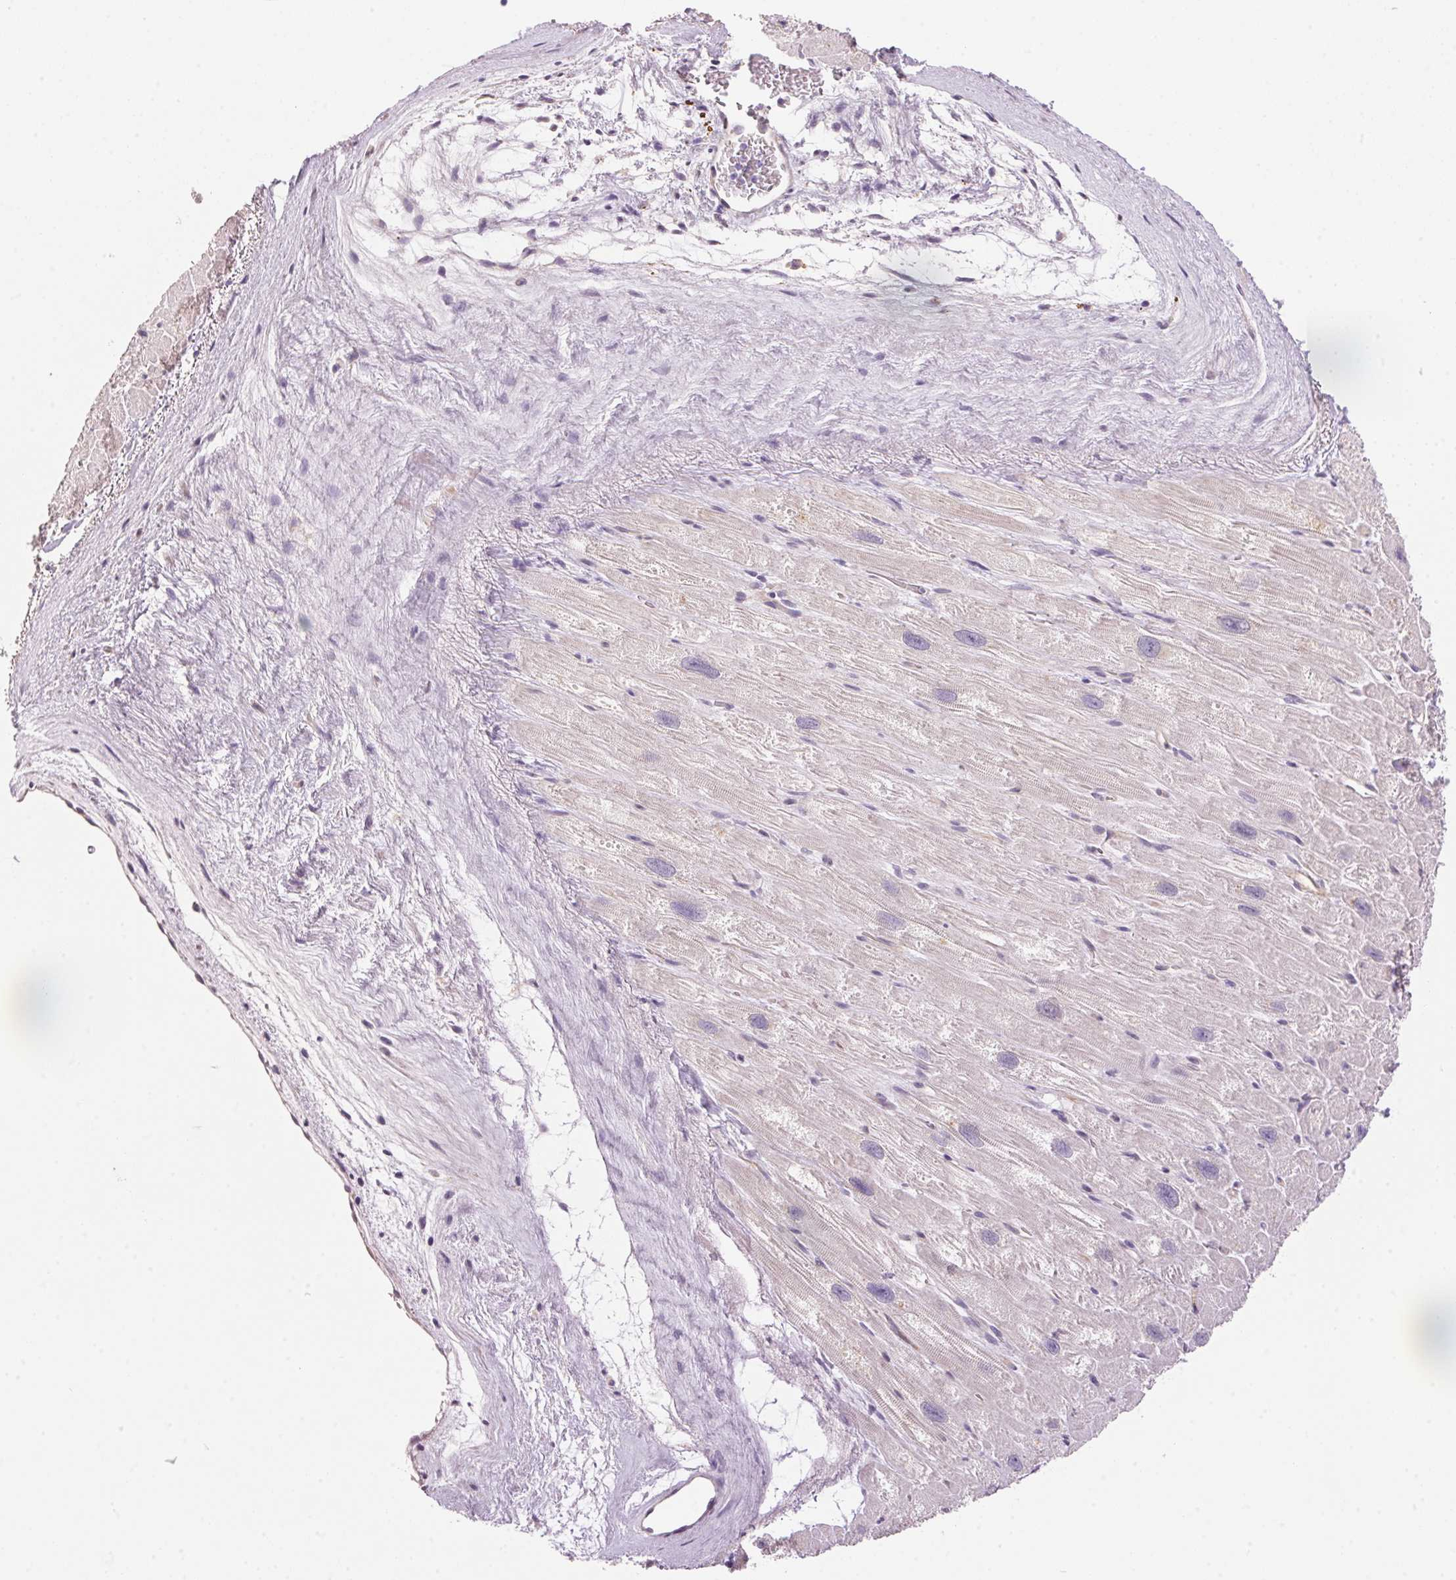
{"staining": {"intensity": "negative", "quantity": "none", "location": "none"}, "tissue": "heart muscle", "cell_type": "Cardiomyocytes", "image_type": "normal", "snomed": [{"axis": "morphology", "description": "Normal tissue, NOS"}, {"axis": "topography", "description": "Heart"}], "caption": "Immunohistochemistry image of unremarkable heart muscle stained for a protein (brown), which exhibits no positivity in cardiomyocytes.", "gene": "LYZL6", "patient": {"sex": "male", "age": 61}}